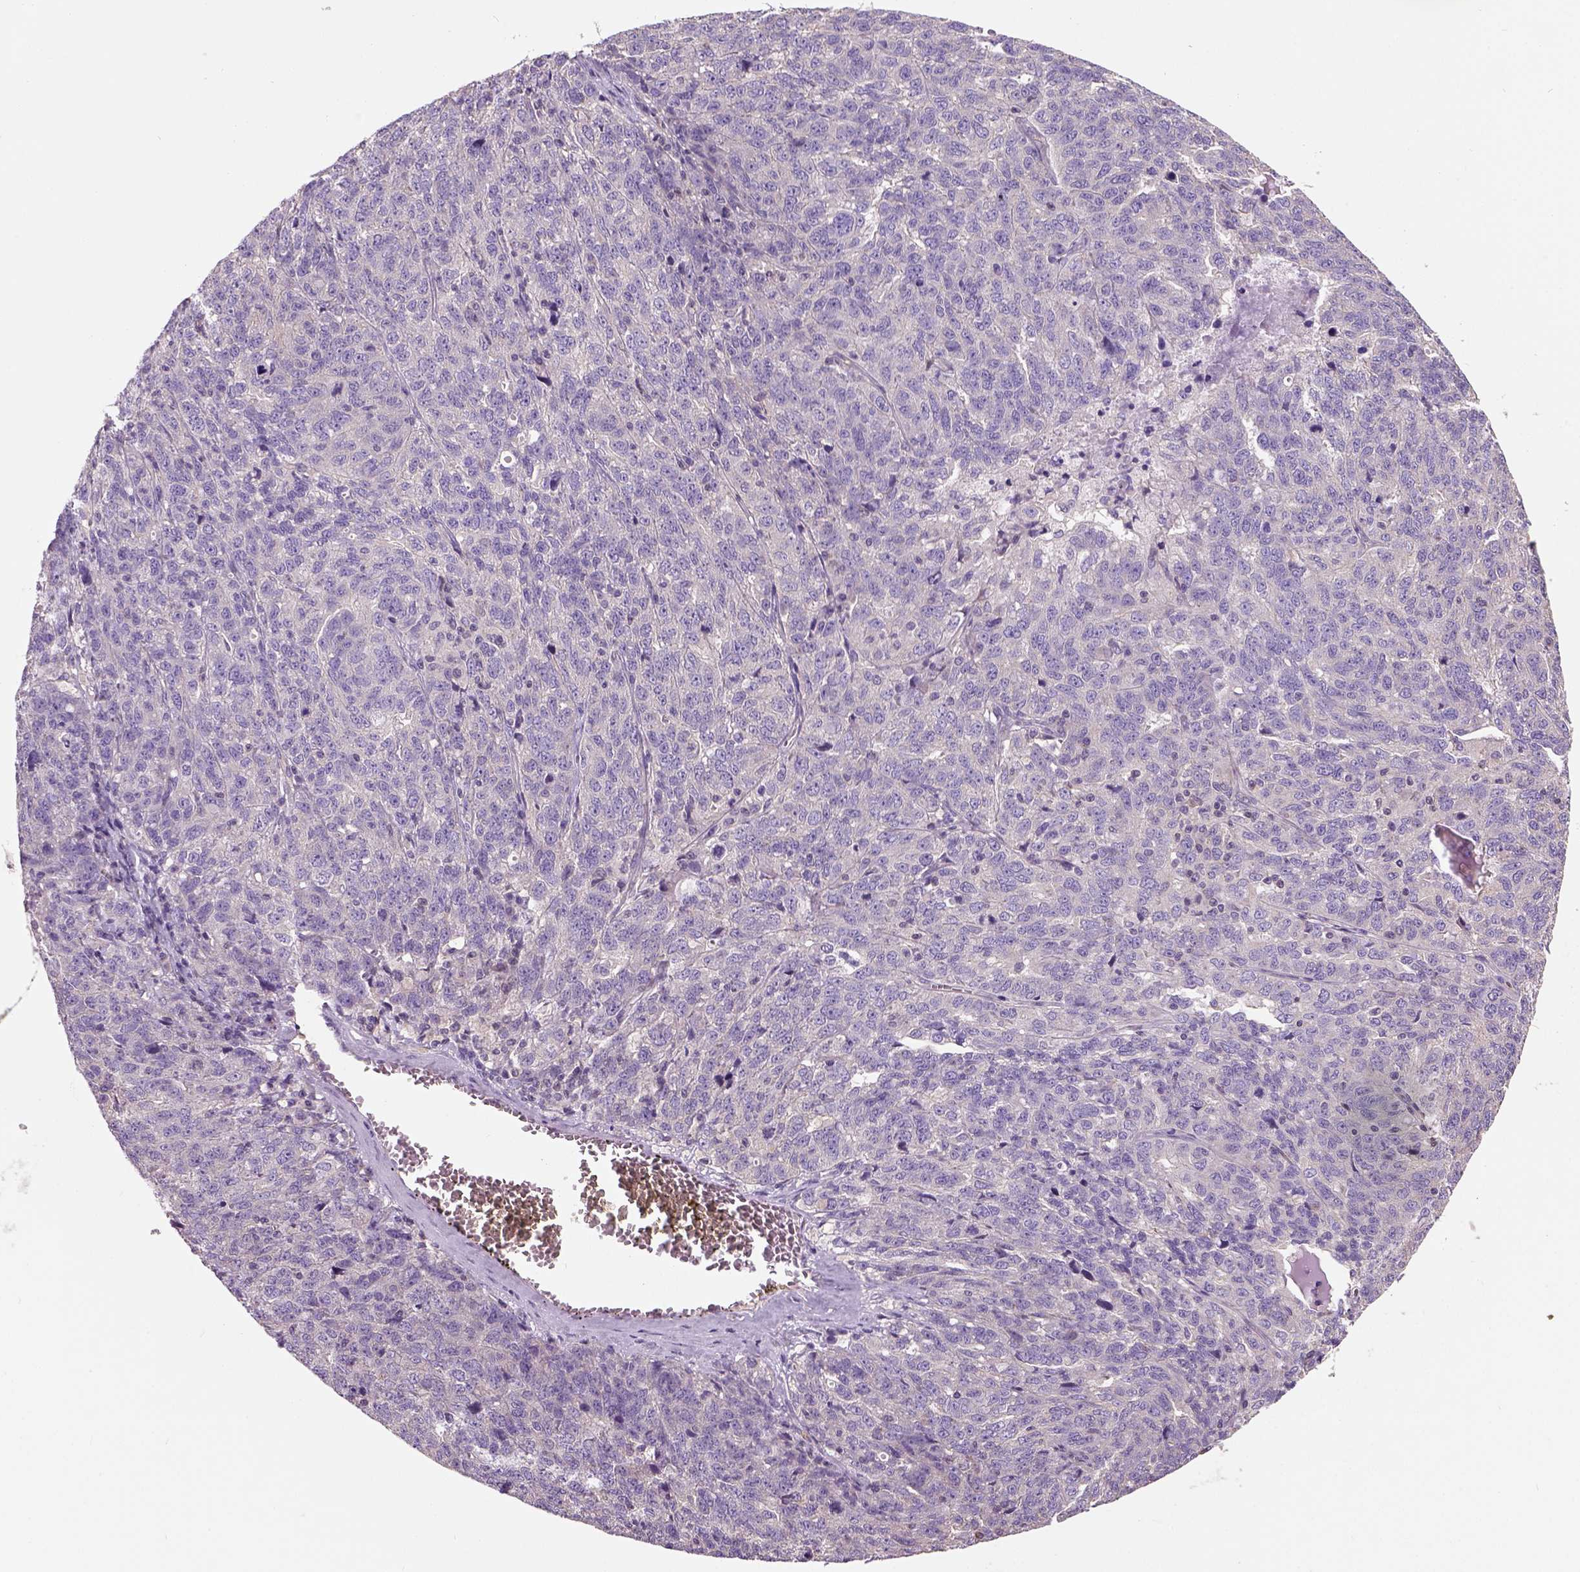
{"staining": {"intensity": "weak", "quantity": "<25%", "location": "cytoplasmic/membranous"}, "tissue": "ovarian cancer", "cell_type": "Tumor cells", "image_type": "cancer", "snomed": [{"axis": "morphology", "description": "Cystadenocarcinoma, serous, NOS"}, {"axis": "topography", "description": "Ovary"}], "caption": "This is an immunohistochemistry (IHC) histopathology image of ovarian cancer. There is no expression in tumor cells.", "gene": "CRACR2A", "patient": {"sex": "female", "age": 71}}